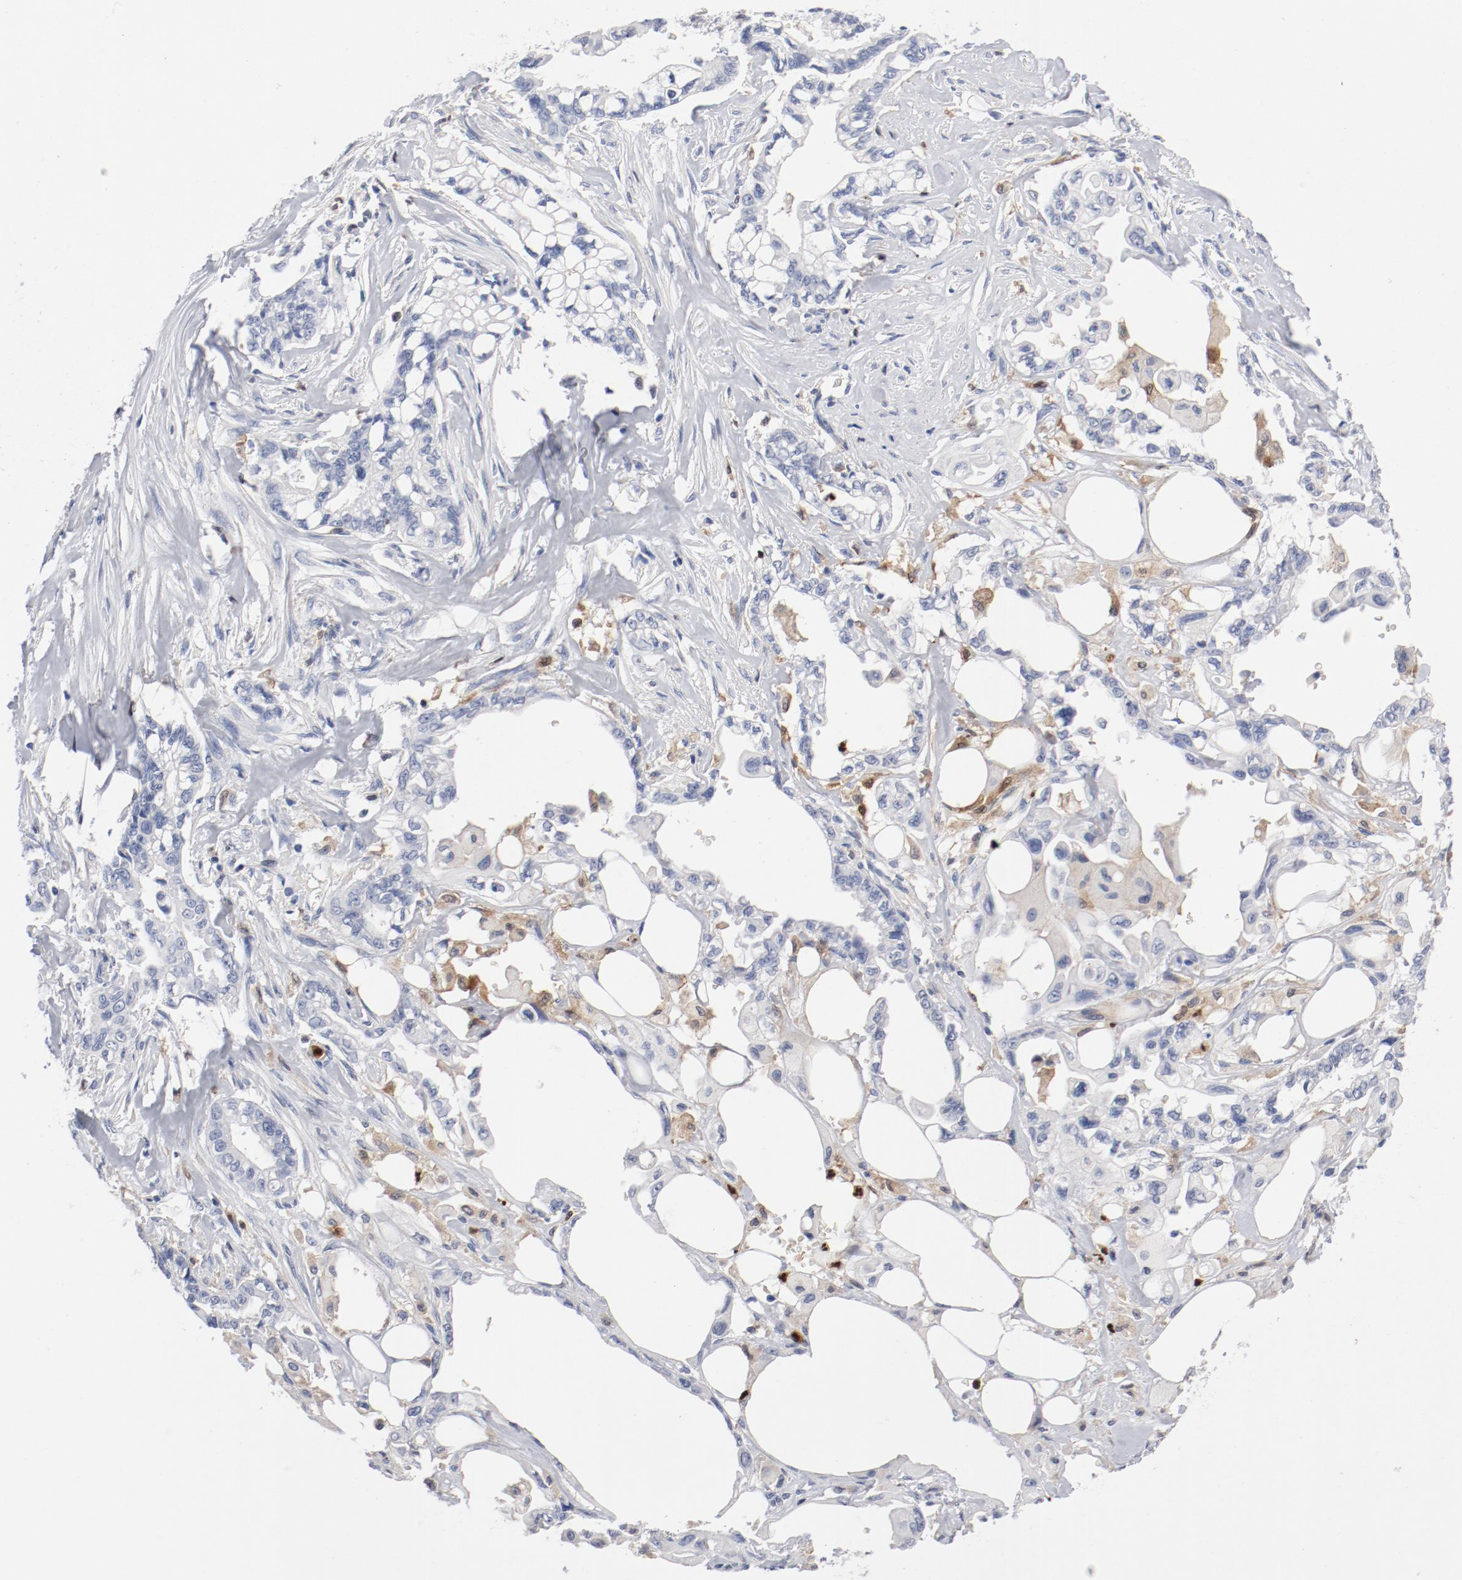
{"staining": {"intensity": "negative", "quantity": "none", "location": "none"}, "tissue": "pancreatic cancer", "cell_type": "Tumor cells", "image_type": "cancer", "snomed": [{"axis": "morphology", "description": "Normal tissue, NOS"}, {"axis": "topography", "description": "Pancreas"}], "caption": "A high-resolution photomicrograph shows immunohistochemistry (IHC) staining of pancreatic cancer, which displays no significant expression in tumor cells.", "gene": "NCF1", "patient": {"sex": "male", "age": 42}}